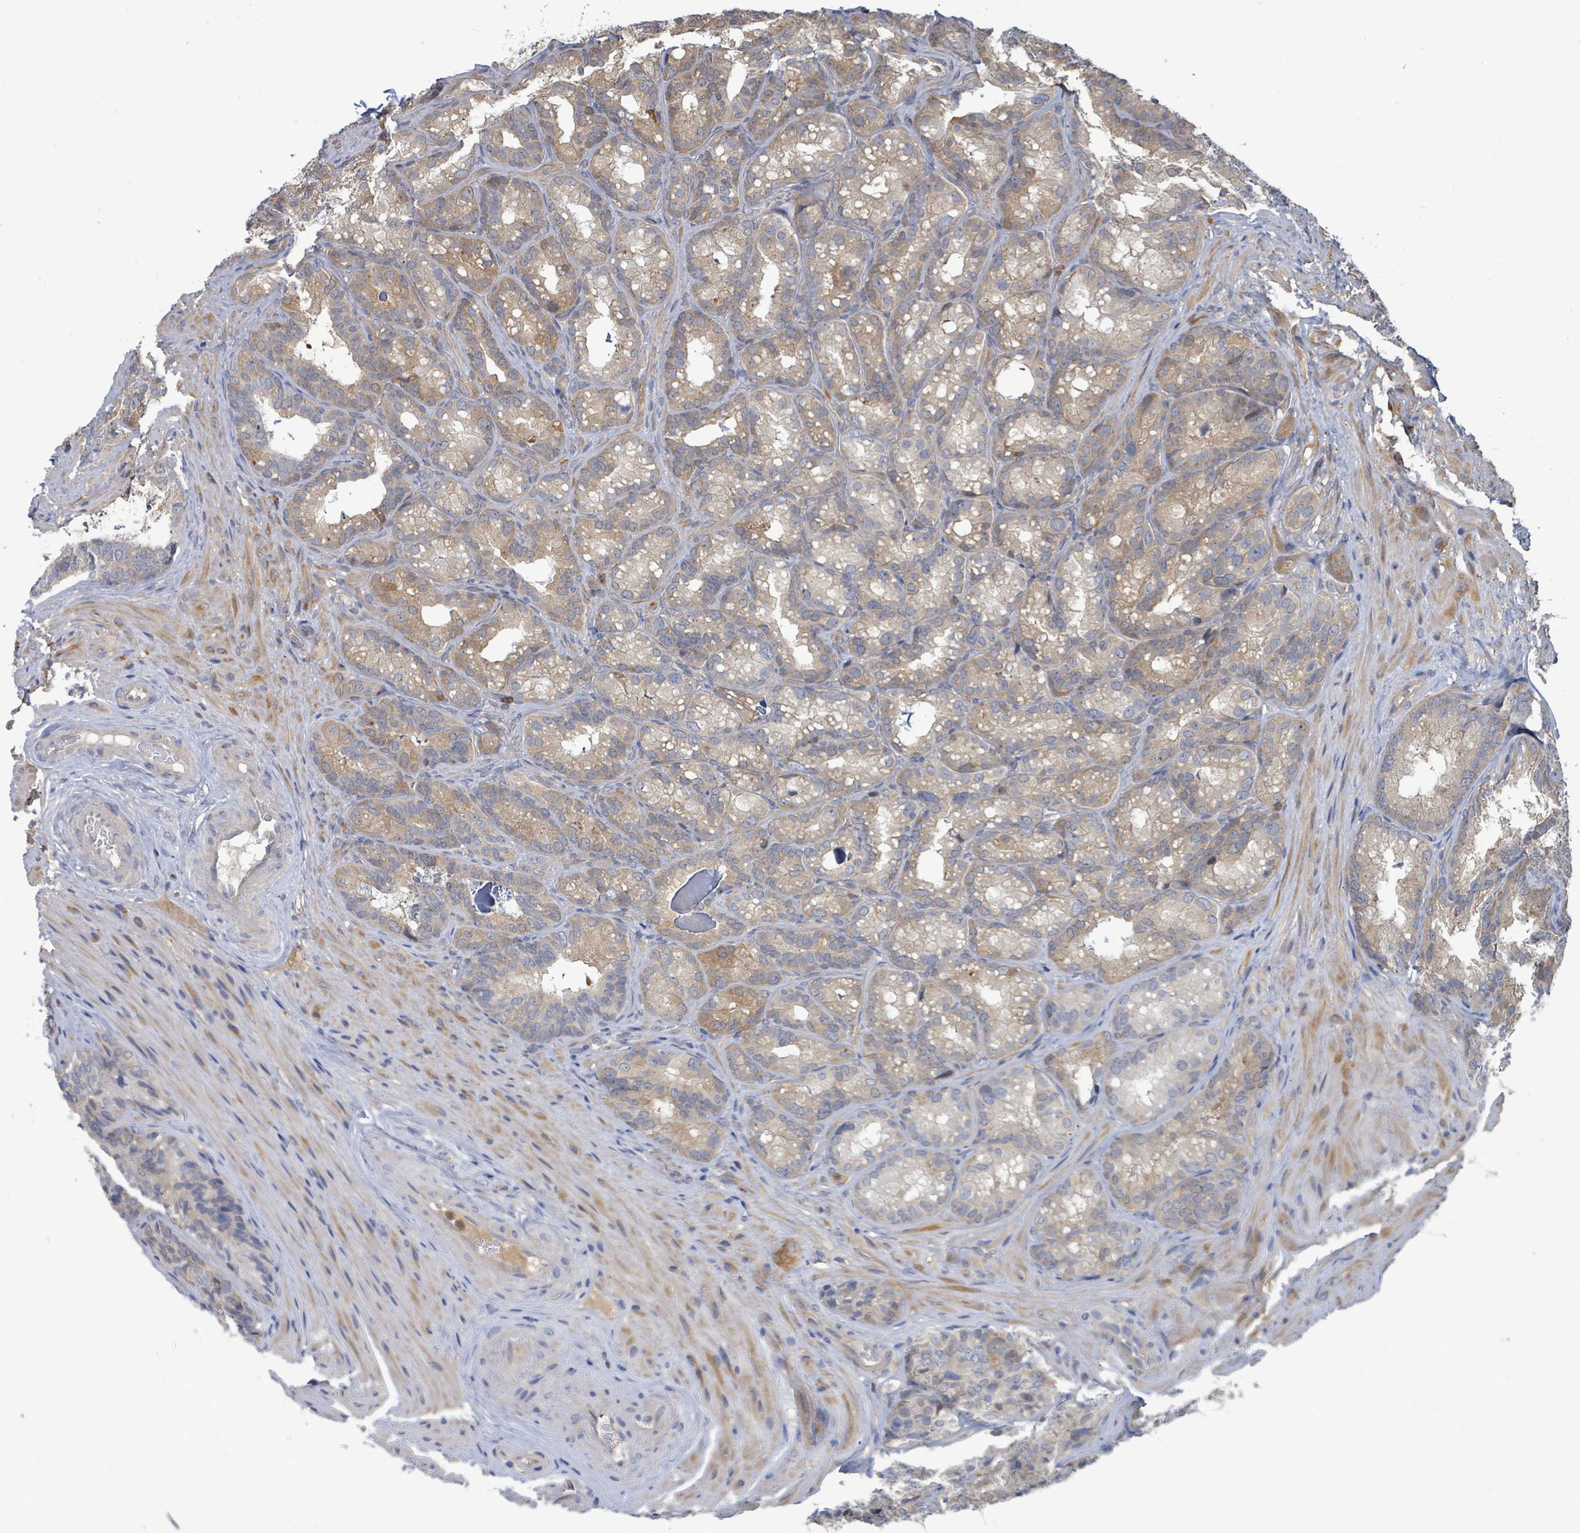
{"staining": {"intensity": "moderate", "quantity": ">75%", "location": "cytoplasmic/membranous"}, "tissue": "seminal vesicle", "cell_type": "Glandular cells", "image_type": "normal", "snomed": [{"axis": "morphology", "description": "Normal tissue, NOS"}, {"axis": "topography", "description": "Seminal veicle"}], "caption": "Immunohistochemistry micrograph of unremarkable seminal vesicle stained for a protein (brown), which shows medium levels of moderate cytoplasmic/membranous positivity in approximately >75% of glandular cells.", "gene": "PGAM1", "patient": {"sex": "male", "age": 58}}